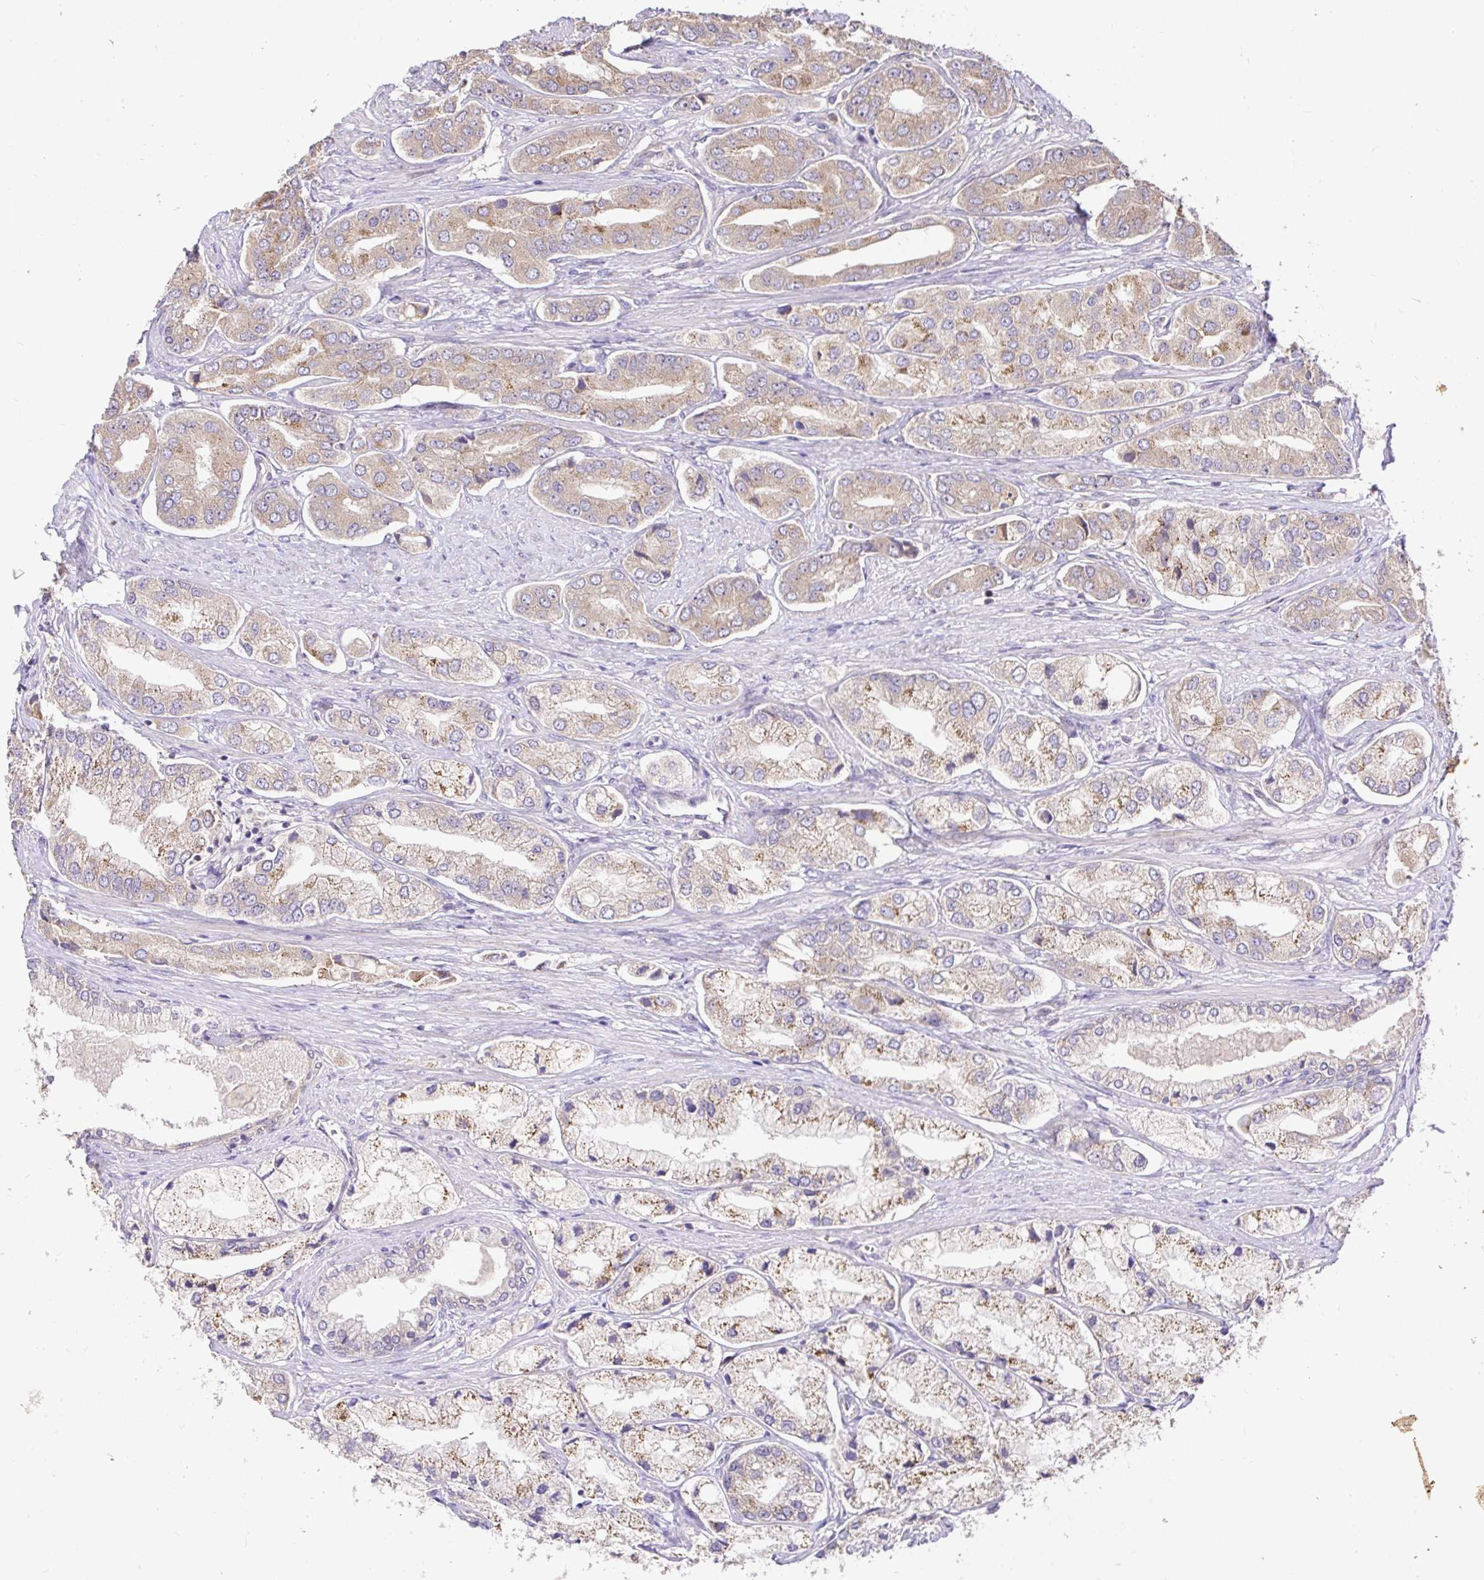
{"staining": {"intensity": "weak", "quantity": ">75%", "location": "cytoplasmic/membranous"}, "tissue": "prostate cancer", "cell_type": "Tumor cells", "image_type": "cancer", "snomed": [{"axis": "morphology", "description": "Adenocarcinoma, Low grade"}, {"axis": "topography", "description": "Prostate"}], "caption": "Immunohistochemistry (IHC) histopathology image of neoplastic tissue: prostate cancer (low-grade adenocarcinoma) stained using IHC reveals low levels of weak protein expression localized specifically in the cytoplasmic/membranous of tumor cells, appearing as a cytoplasmic/membranous brown color.", "gene": "ELP1", "patient": {"sex": "male", "age": 69}}